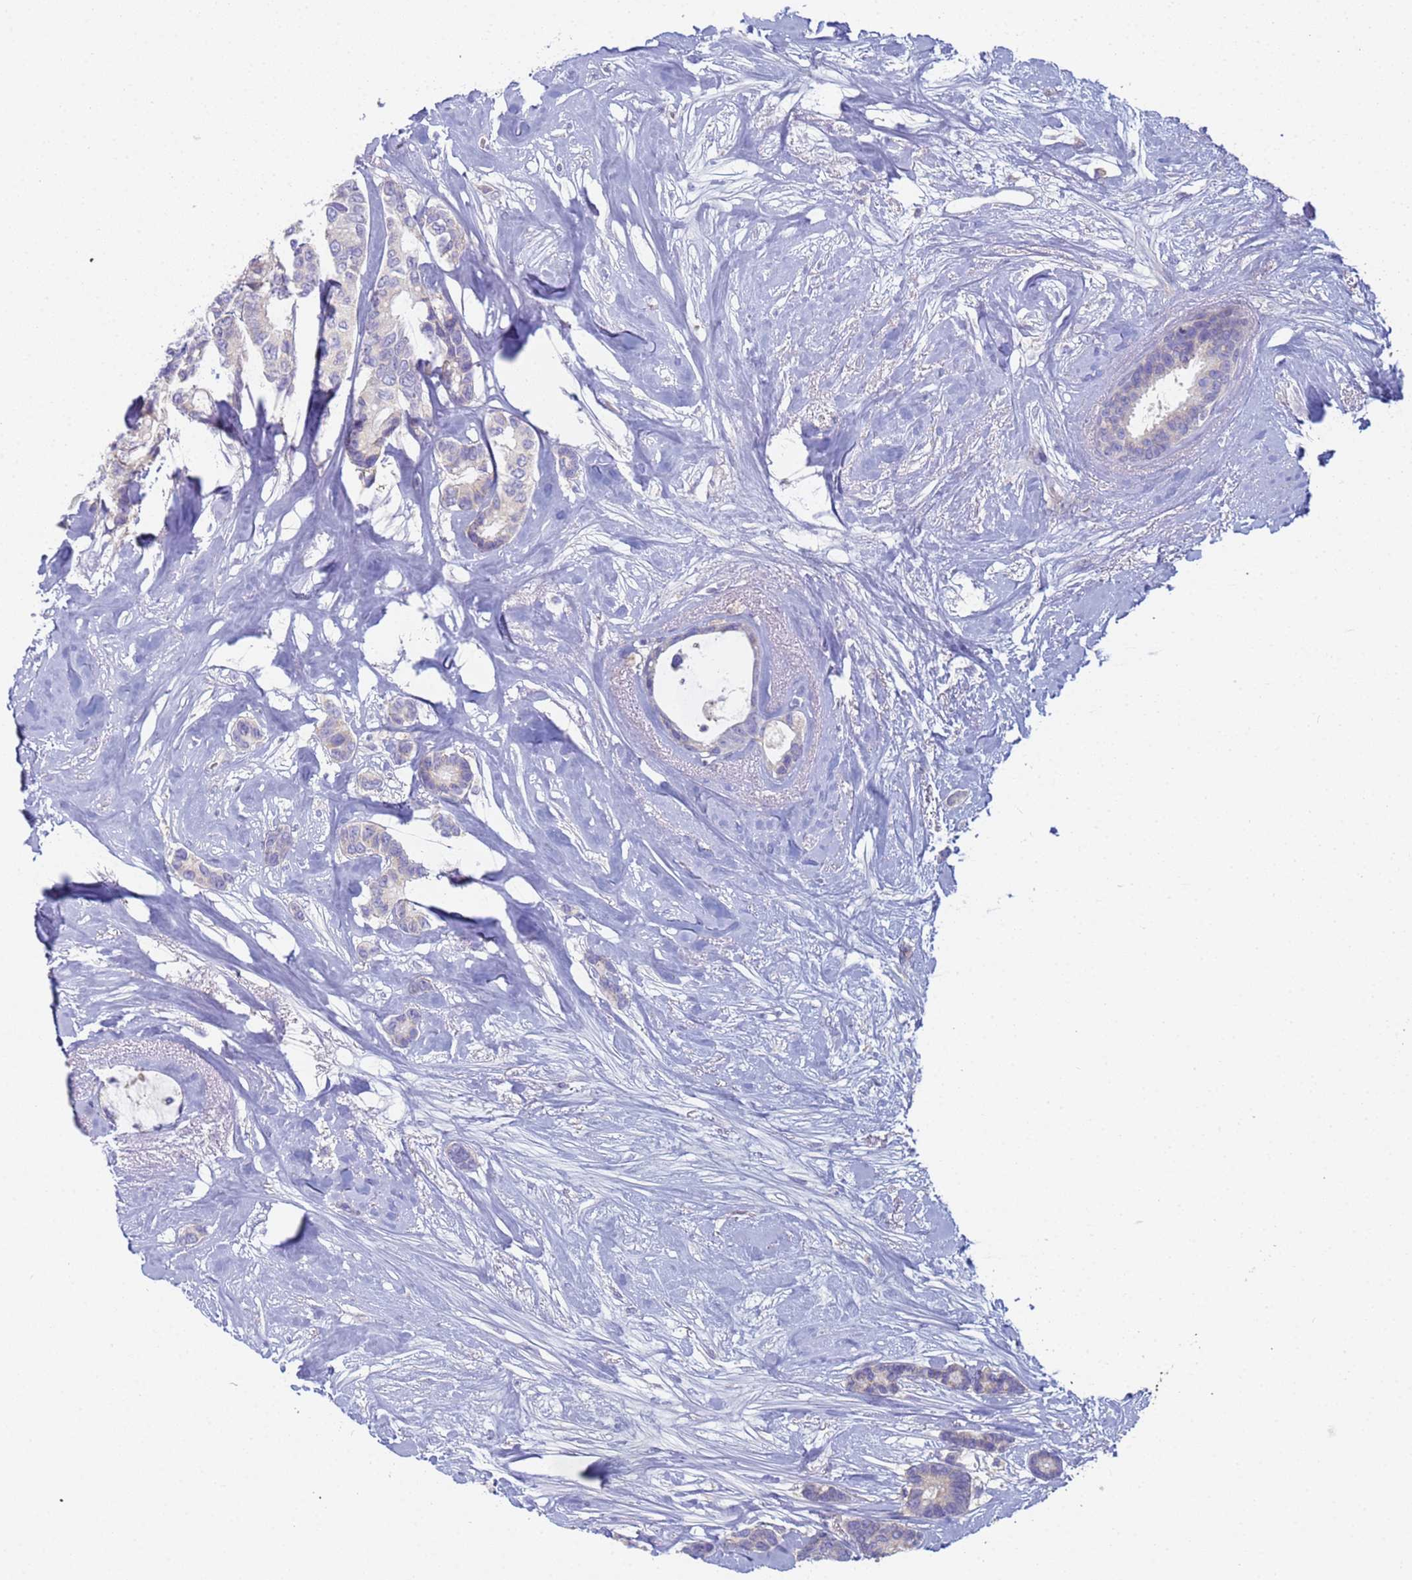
{"staining": {"intensity": "negative", "quantity": "none", "location": "none"}, "tissue": "breast cancer", "cell_type": "Tumor cells", "image_type": "cancer", "snomed": [{"axis": "morphology", "description": "Duct carcinoma"}, {"axis": "topography", "description": "Breast"}], "caption": "A photomicrograph of intraductal carcinoma (breast) stained for a protein demonstrates no brown staining in tumor cells.", "gene": "CR1", "patient": {"sex": "female", "age": 87}}